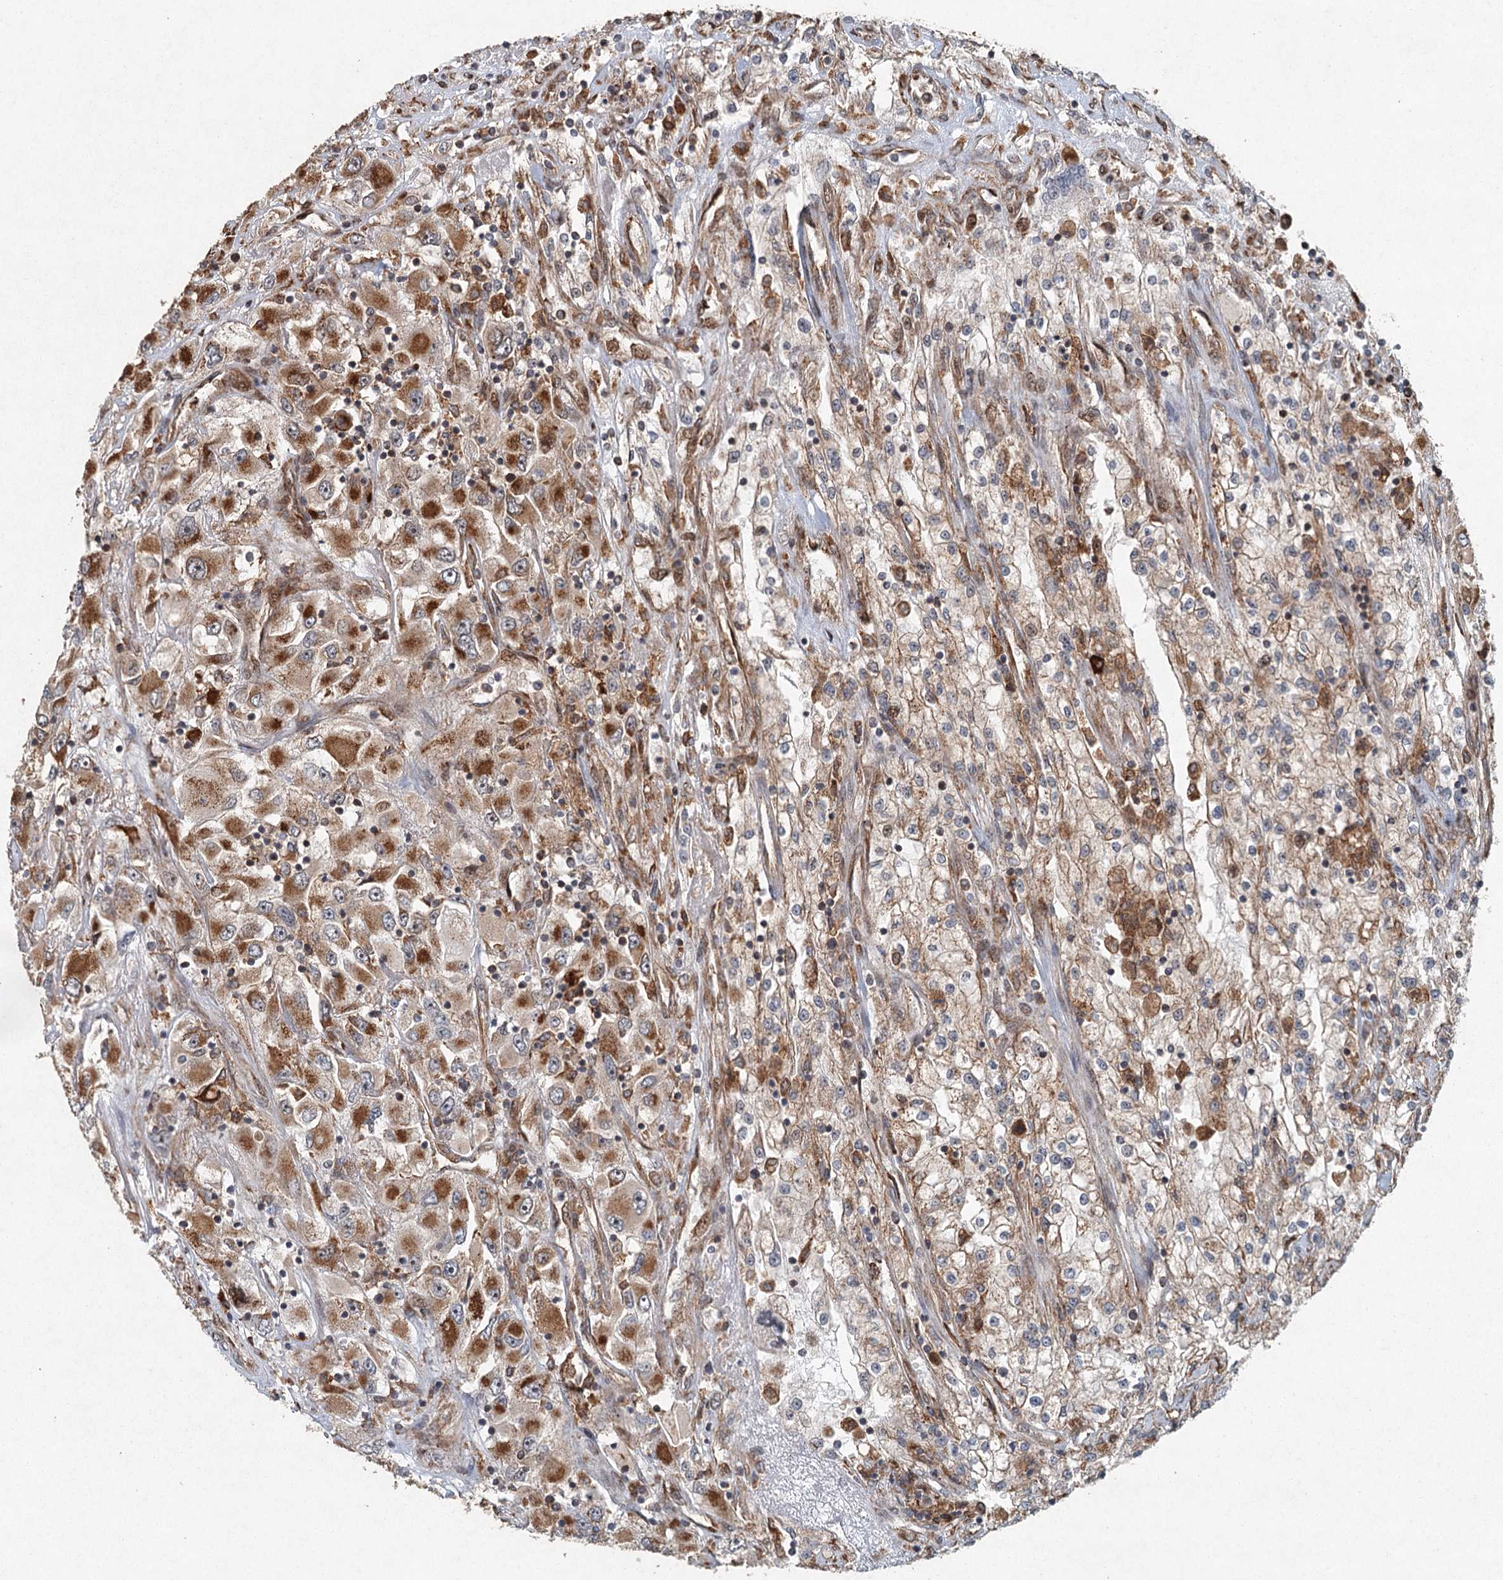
{"staining": {"intensity": "moderate", "quantity": ">75%", "location": "cytoplasmic/membranous"}, "tissue": "renal cancer", "cell_type": "Tumor cells", "image_type": "cancer", "snomed": [{"axis": "morphology", "description": "Adenocarcinoma, NOS"}, {"axis": "topography", "description": "Kidney"}], "caption": "This is a histology image of immunohistochemistry staining of renal cancer (adenocarcinoma), which shows moderate positivity in the cytoplasmic/membranous of tumor cells.", "gene": "SRPX2", "patient": {"sex": "female", "age": 52}}